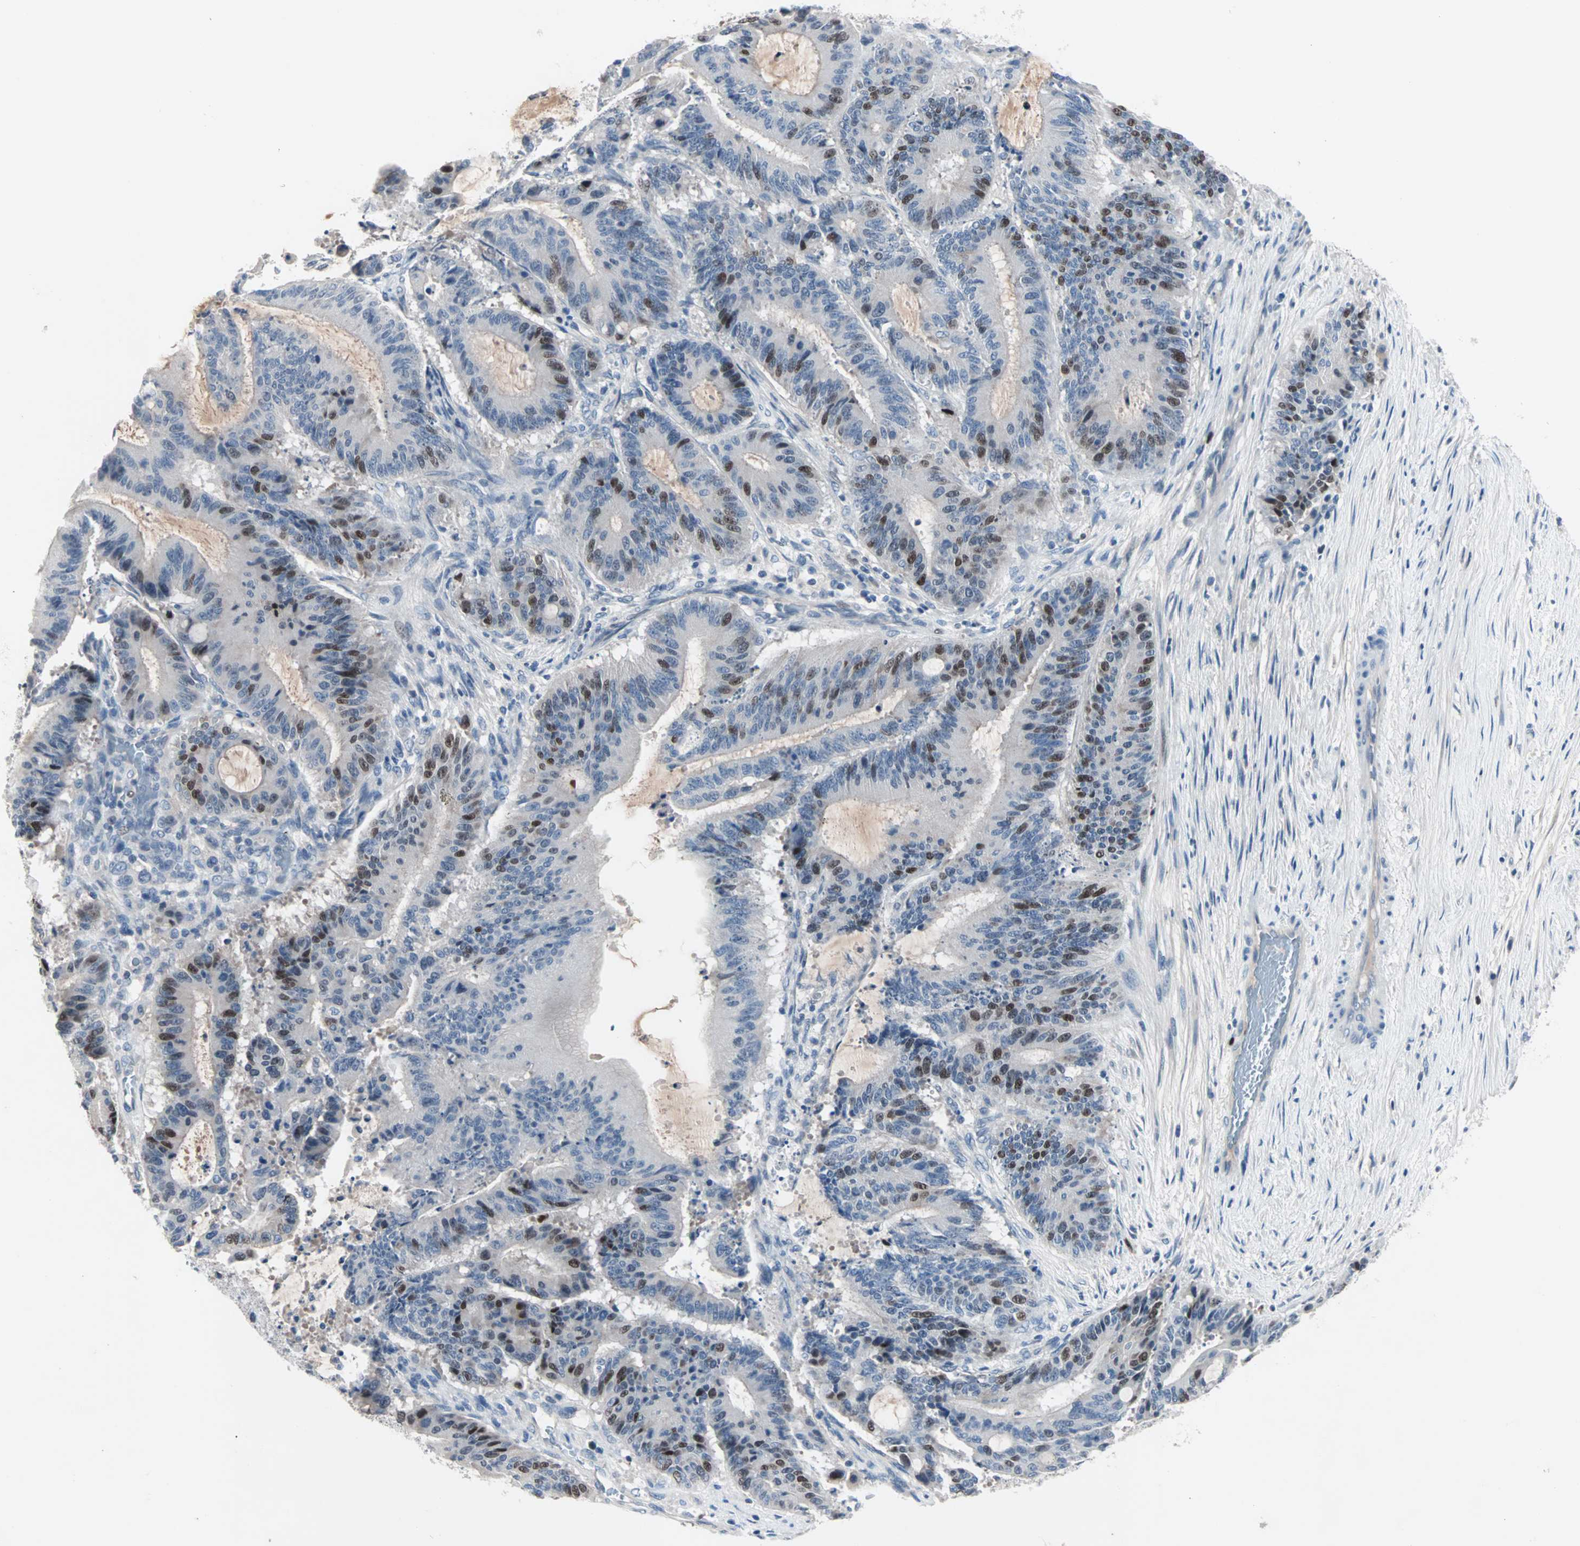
{"staining": {"intensity": "strong", "quantity": "<25%", "location": "nuclear"}, "tissue": "liver cancer", "cell_type": "Tumor cells", "image_type": "cancer", "snomed": [{"axis": "morphology", "description": "Cholangiocarcinoma"}, {"axis": "topography", "description": "Liver"}], "caption": "Strong nuclear staining for a protein is appreciated in approximately <25% of tumor cells of liver cholangiocarcinoma using immunohistochemistry.", "gene": "CCNE2", "patient": {"sex": "female", "age": 73}}